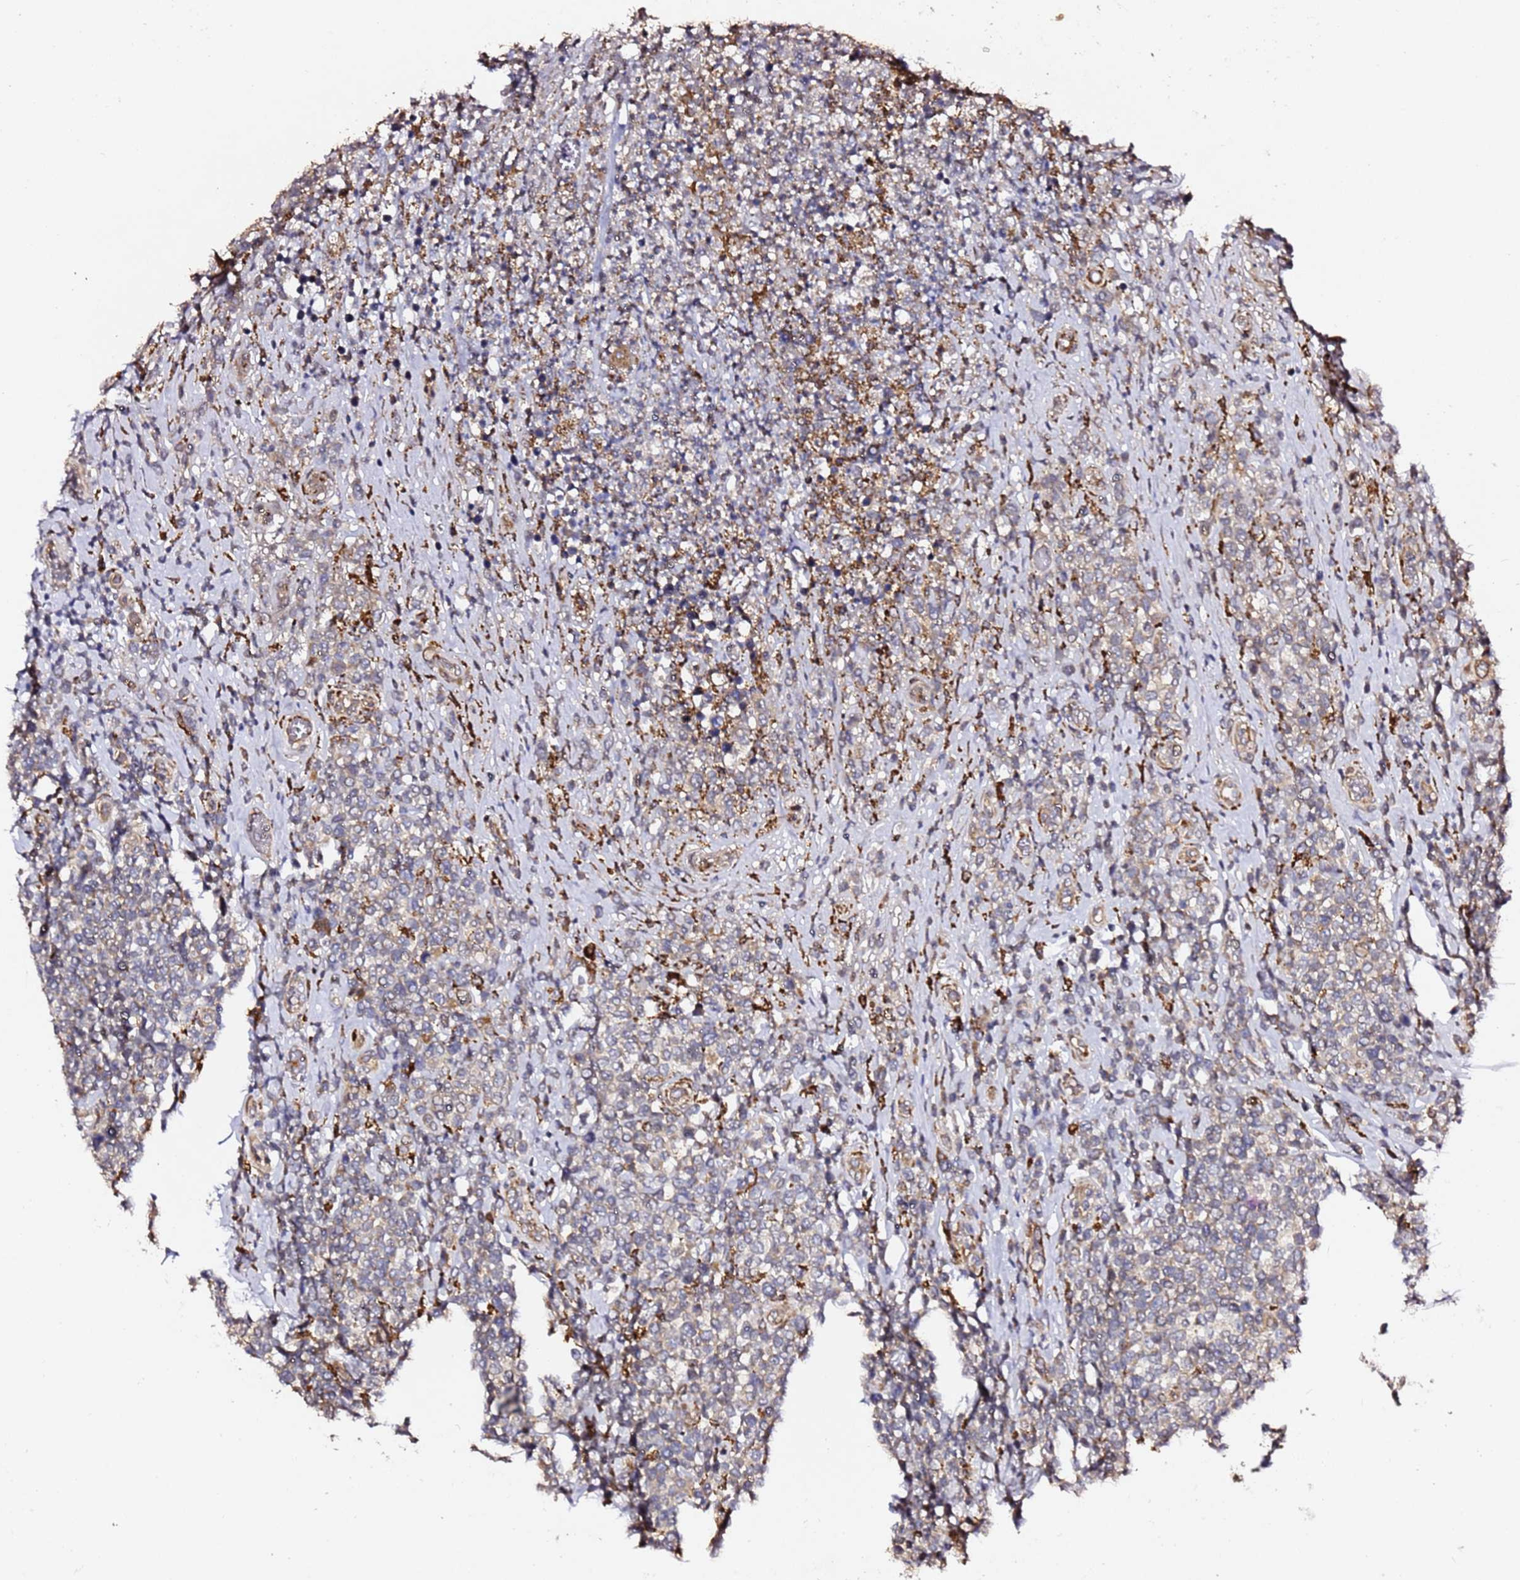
{"staining": {"intensity": "weak", "quantity": "25%-75%", "location": "cytoplasmic/membranous"}, "tissue": "lymphoma", "cell_type": "Tumor cells", "image_type": "cancer", "snomed": [{"axis": "morphology", "description": "Malignant lymphoma, non-Hodgkin's type, High grade"}, {"axis": "topography", "description": "Soft tissue"}], "caption": "Tumor cells demonstrate low levels of weak cytoplasmic/membranous positivity in about 25%-75% of cells in malignant lymphoma, non-Hodgkin's type (high-grade).", "gene": "ALG11", "patient": {"sex": "female", "age": 56}}